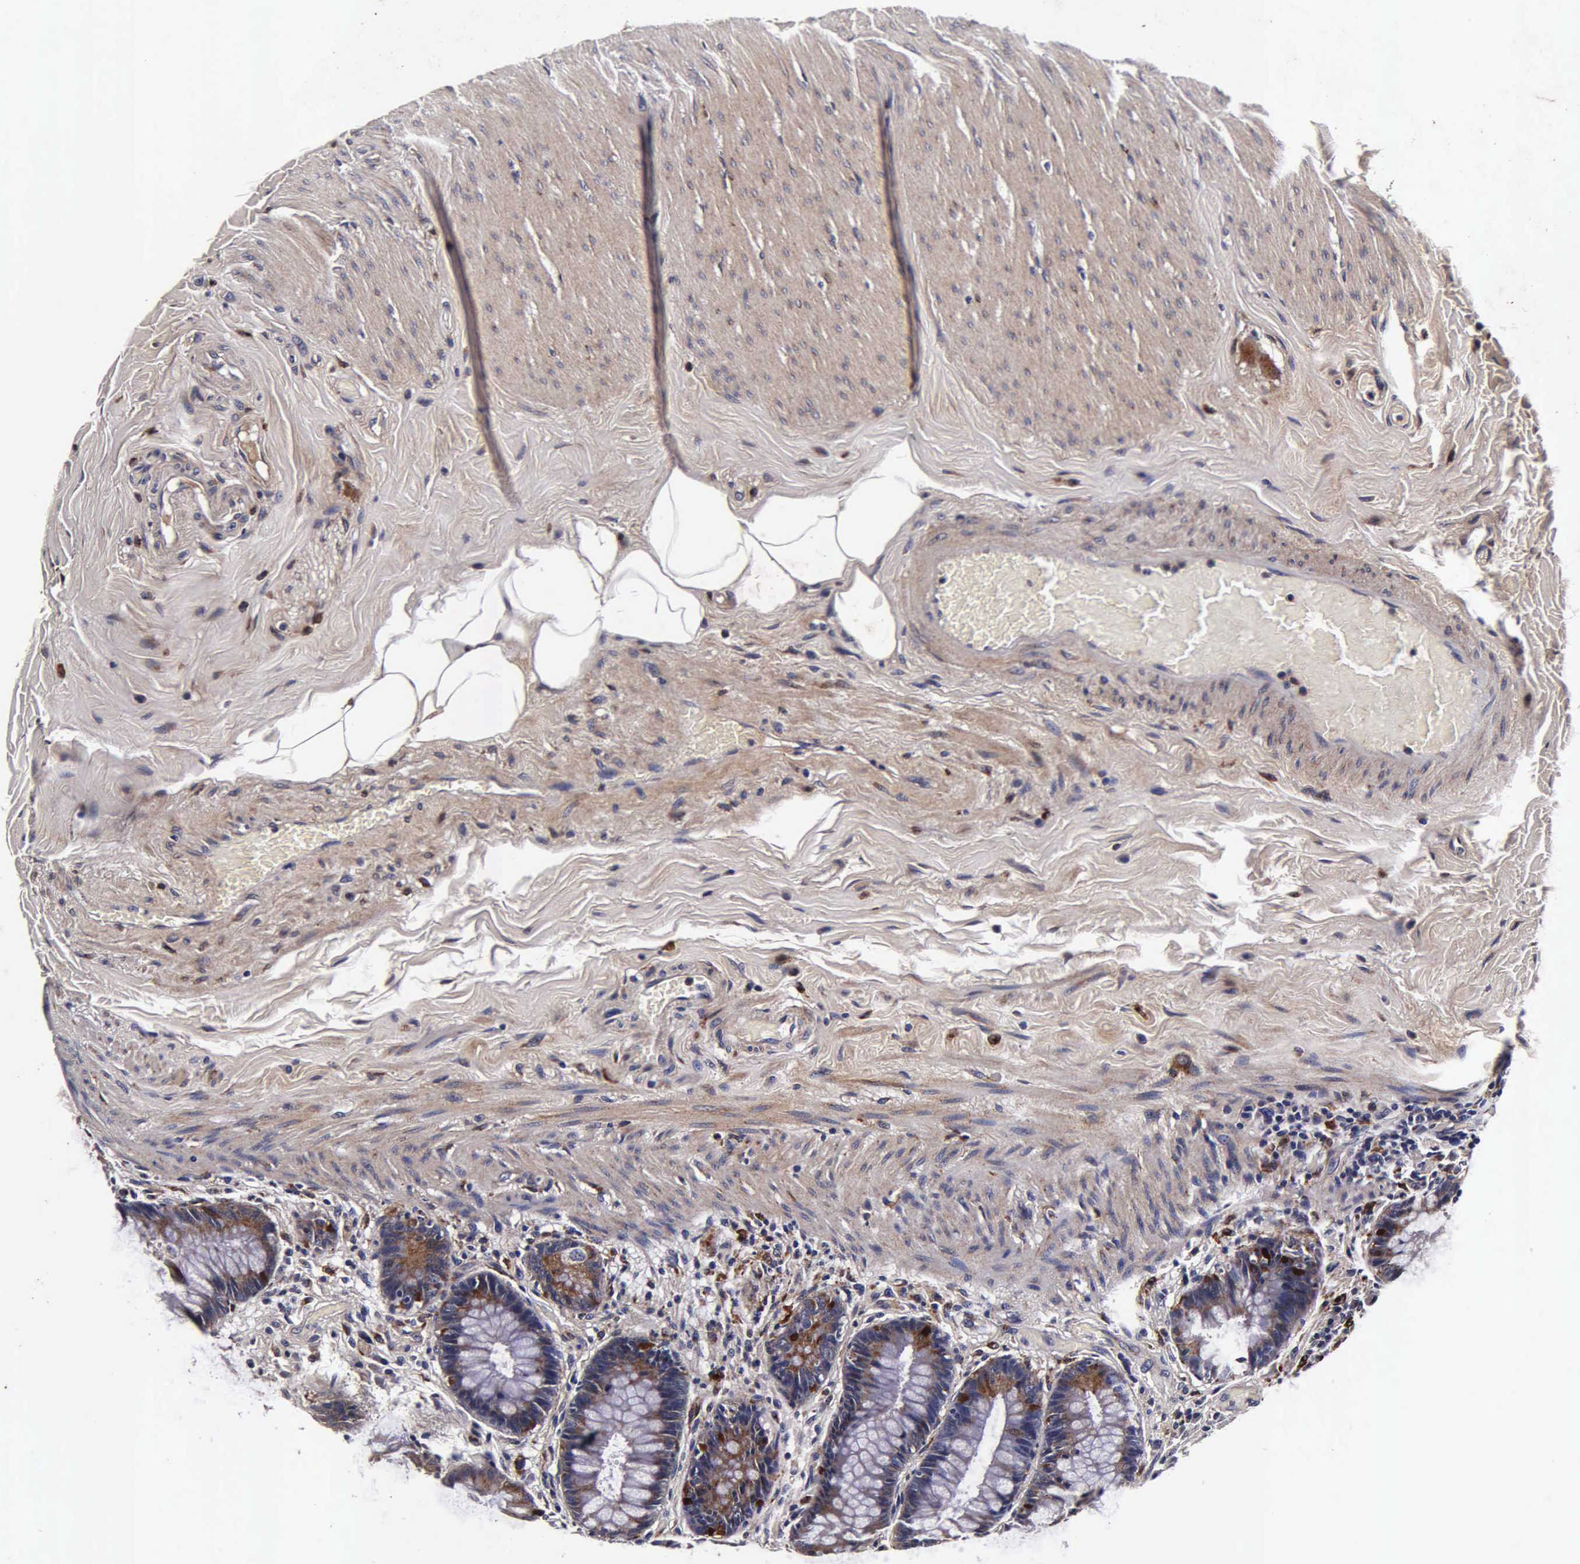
{"staining": {"intensity": "moderate", "quantity": "25%-75%", "location": "cytoplasmic/membranous"}, "tissue": "rectum", "cell_type": "Glandular cells", "image_type": "normal", "snomed": [{"axis": "morphology", "description": "Normal tissue, NOS"}, {"axis": "topography", "description": "Rectum"}], "caption": "IHC (DAB (3,3'-diaminobenzidine)) staining of normal human rectum shows moderate cytoplasmic/membranous protein expression in about 25%-75% of glandular cells.", "gene": "CST3", "patient": {"sex": "female", "age": 46}}